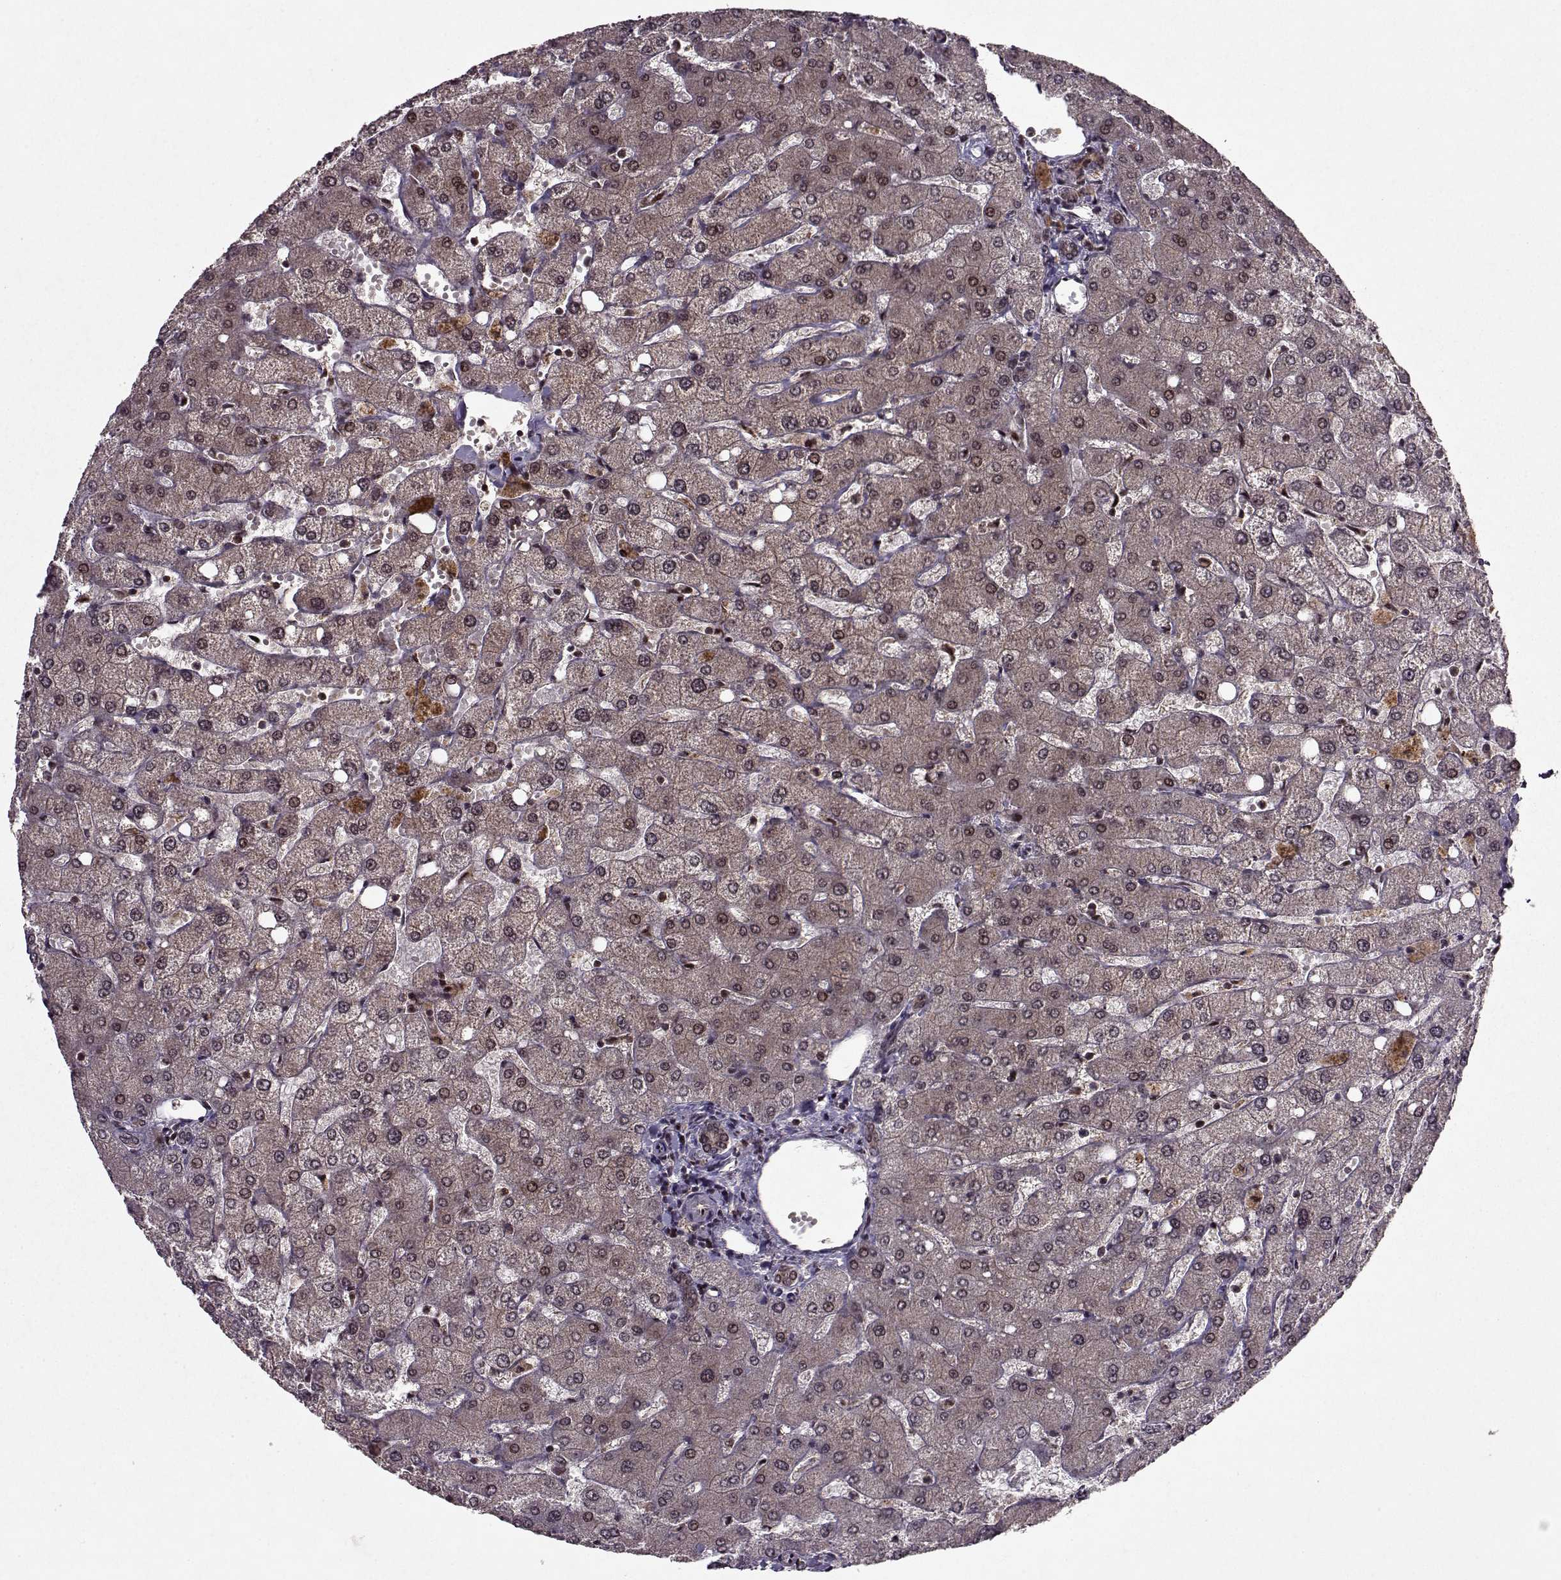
{"staining": {"intensity": "weak", "quantity": ">75%", "location": "cytoplasmic/membranous,nuclear"}, "tissue": "liver", "cell_type": "Cholangiocytes", "image_type": "normal", "snomed": [{"axis": "morphology", "description": "Normal tissue, NOS"}, {"axis": "topography", "description": "Liver"}], "caption": "Unremarkable liver was stained to show a protein in brown. There is low levels of weak cytoplasmic/membranous,nuclear positivity in approximately >75% of cholangiocytes. (IHC, brightfield microscopy, high magnification).", "gene": "PSMA7", "patient": {"sex": "female", "age": 54}}